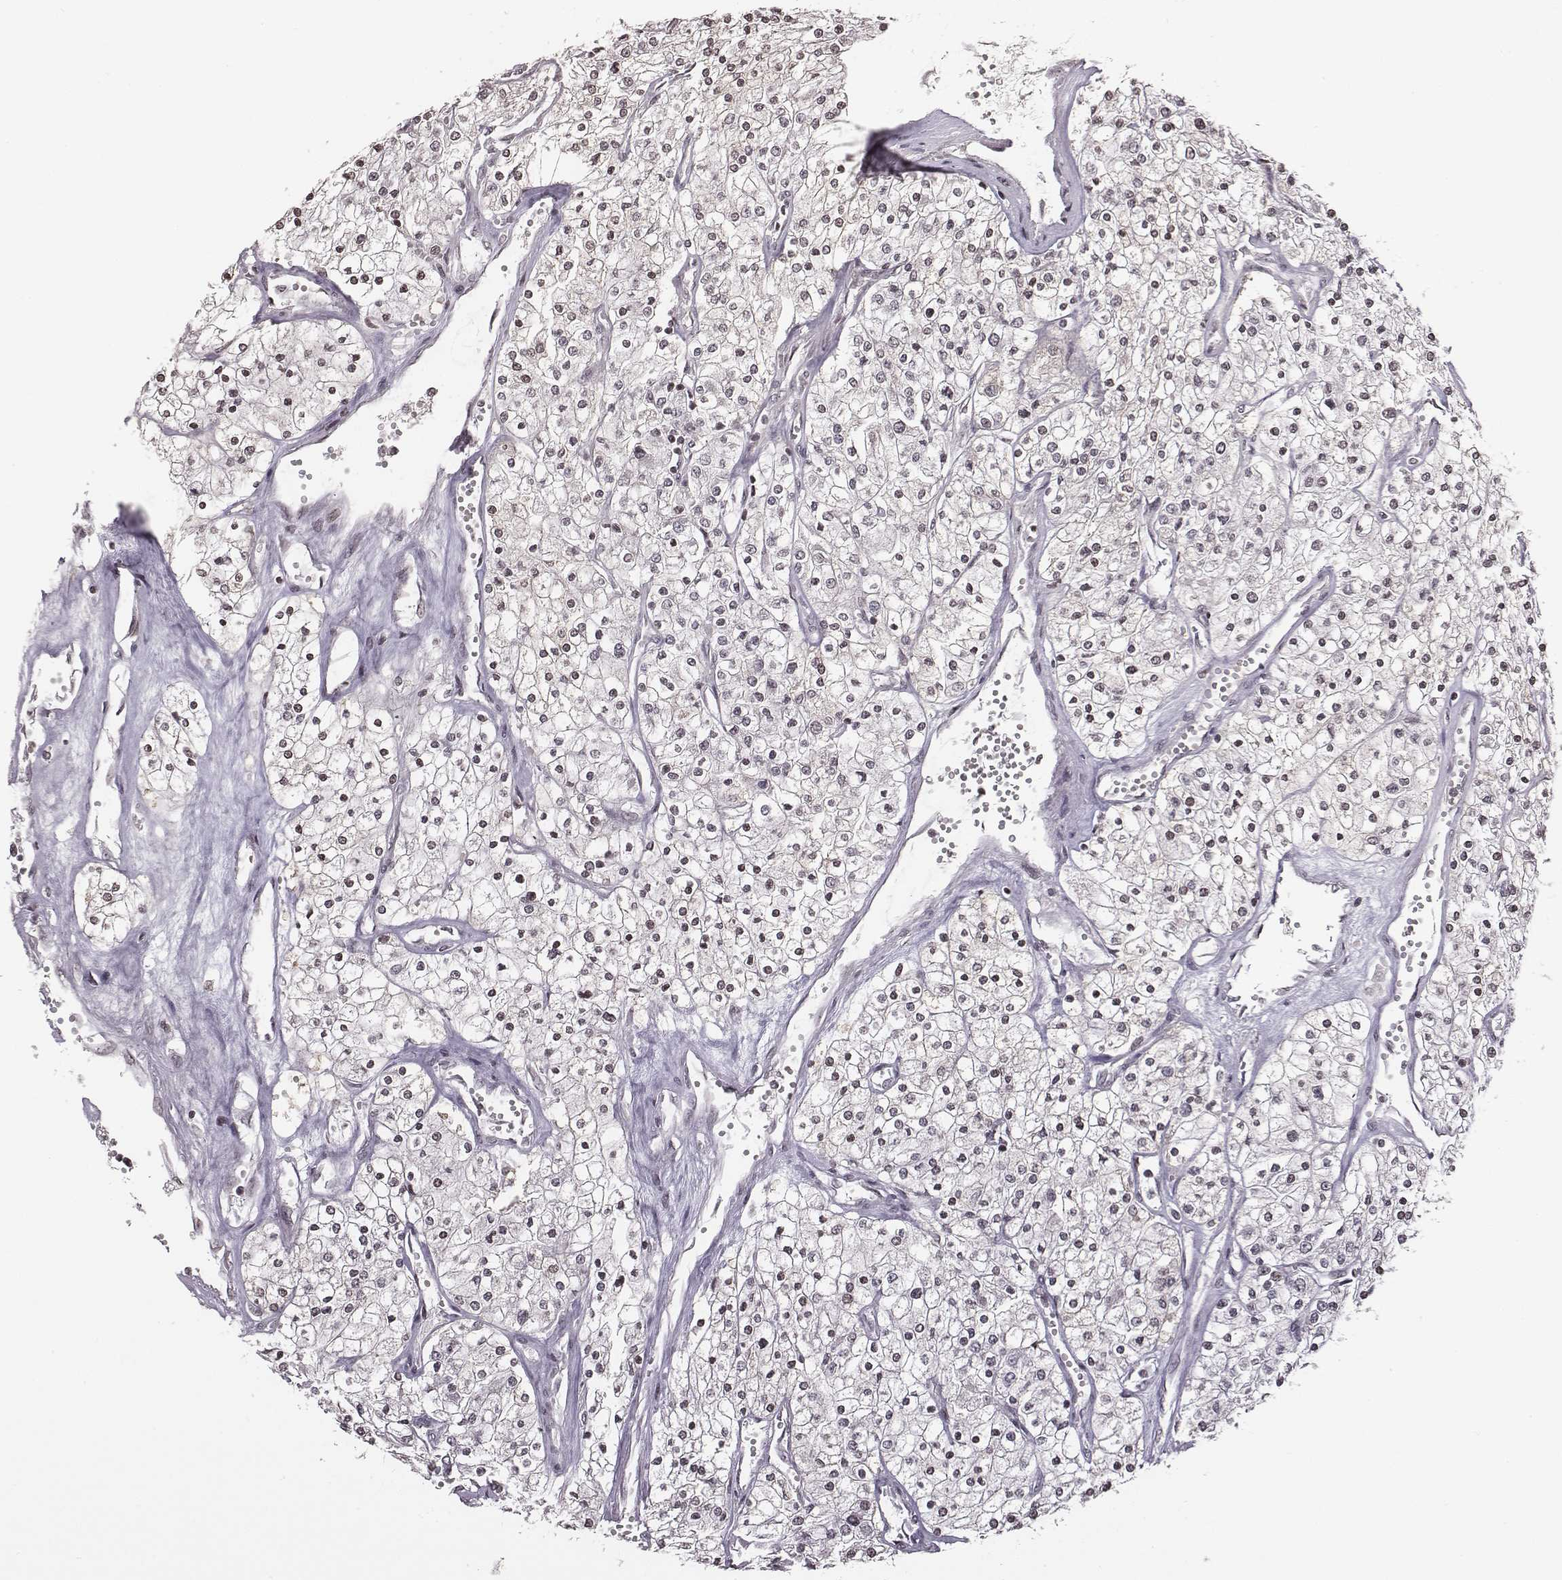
{"staining": {"intensity": "negative", "quantity": "none", "location": "none"}, "tissue": "renal cancer", "cell_type": "Tumor cells", "image_type": "cancer", "snomed": [{"axis": "morphology", "description": "Adenocarcinoma, NOS"}, {"axis": "topography", "description": "Kidney"}], "caption": "Human renal cancer (adenocarcinoma) stained for a protein using immunohistochemistry exhibits no staining in tumor cells.", "gene": "GRM4", "patient": {"sex": "male", "age": 80}}